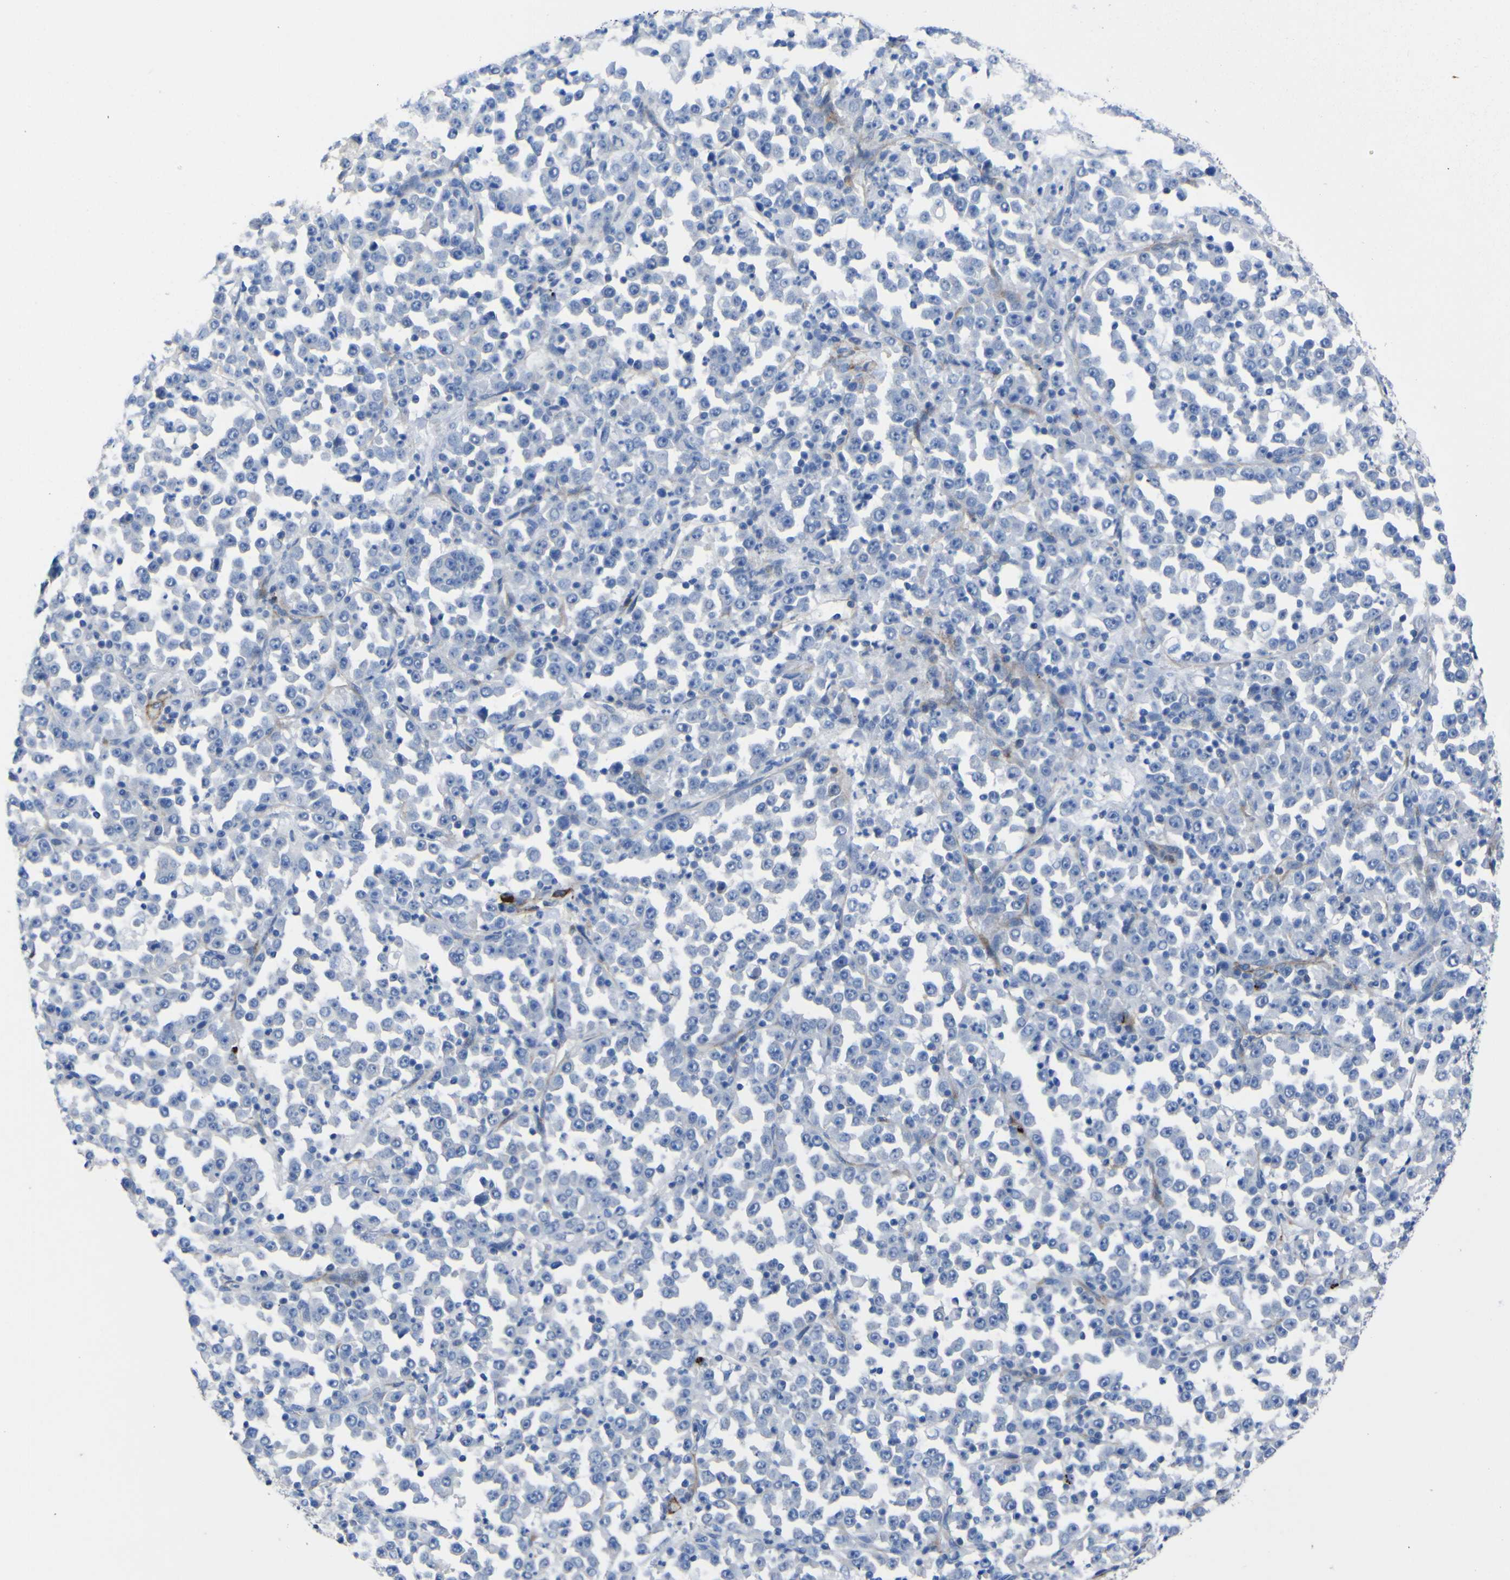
{"staining": {"intensity": "negative", "quantity": "none", "location": "none"}, "tissue": "stomach cancer", "cell_type": "Tumor cells", "image_type": "cancer", "snomed": [{"axis": "morphology", "description": "Normal tissue, NOS"}, {"axis": "morphology", "description": "Adenocarcinoma, NOS"}, {"axis": "topography", "description": "Stomach, upper"}, {"axis": "topography", "description": "Stomach"}], "caption": "Stomach adenocarcinoma was stained to show a protein in brown. There is no significant staining in tumor cells. Nuclei are stained in blue.", "gene": "AGO4", "patient": {"sex": "male", "age": 59}}